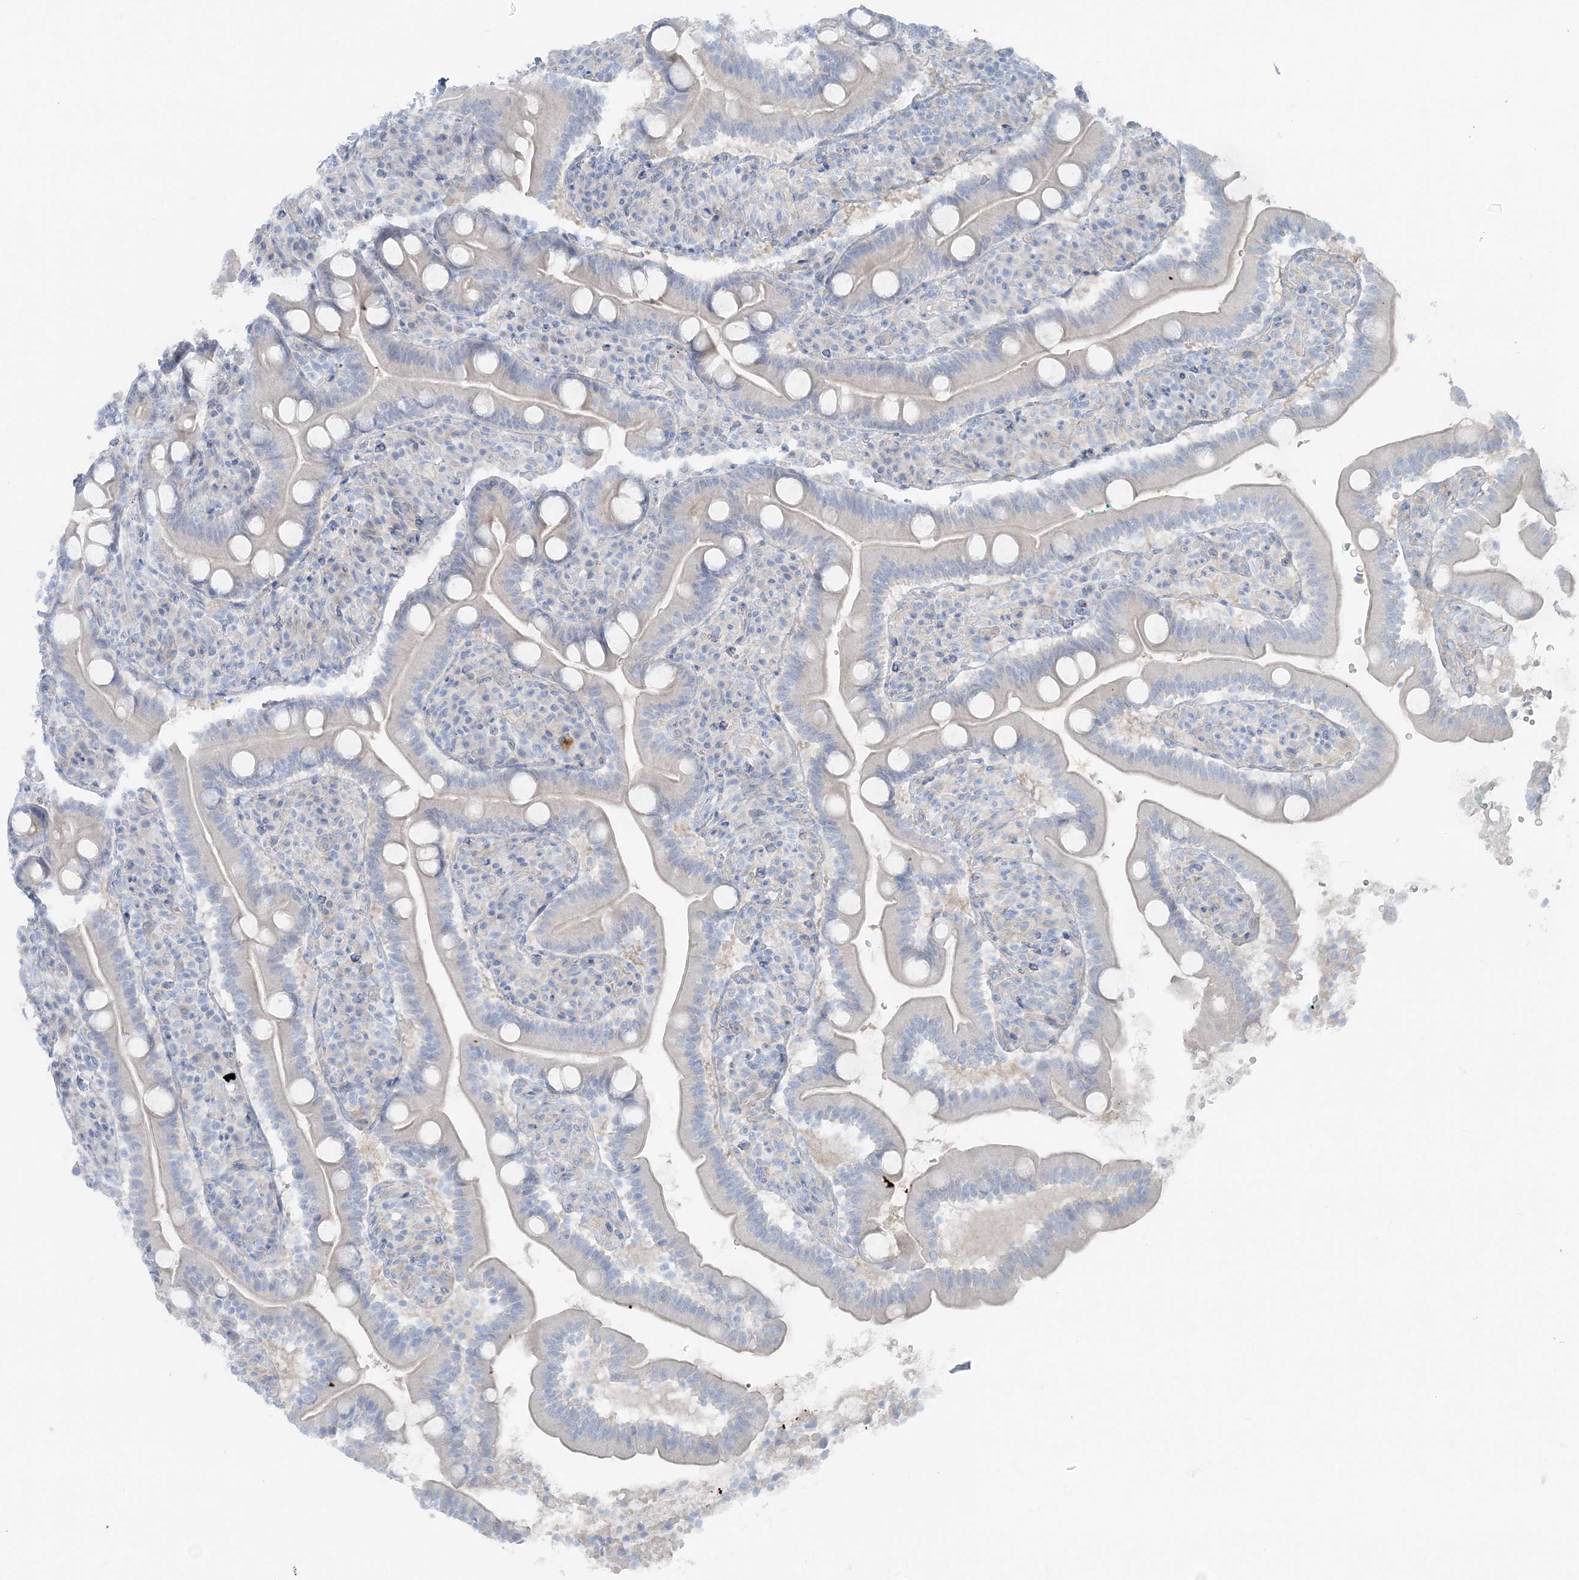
{"staining": {"intensity": "negative", "quantity": "none", "location": "none"}, "tissue": "duodenum", "cell_type": "Glandular cells", "image_type": "normal", "snomed": [{"axis": "morphology", "description": "Normal tissue, NOS"}, {"axis": "topography", "description": "Duodenum"}], "caption": "Duodenum stained for a protein using IHC exhibits no positivity glandular cells.", "gene": "ATP11A", "patient": {"sex": "male", "age": 35}}